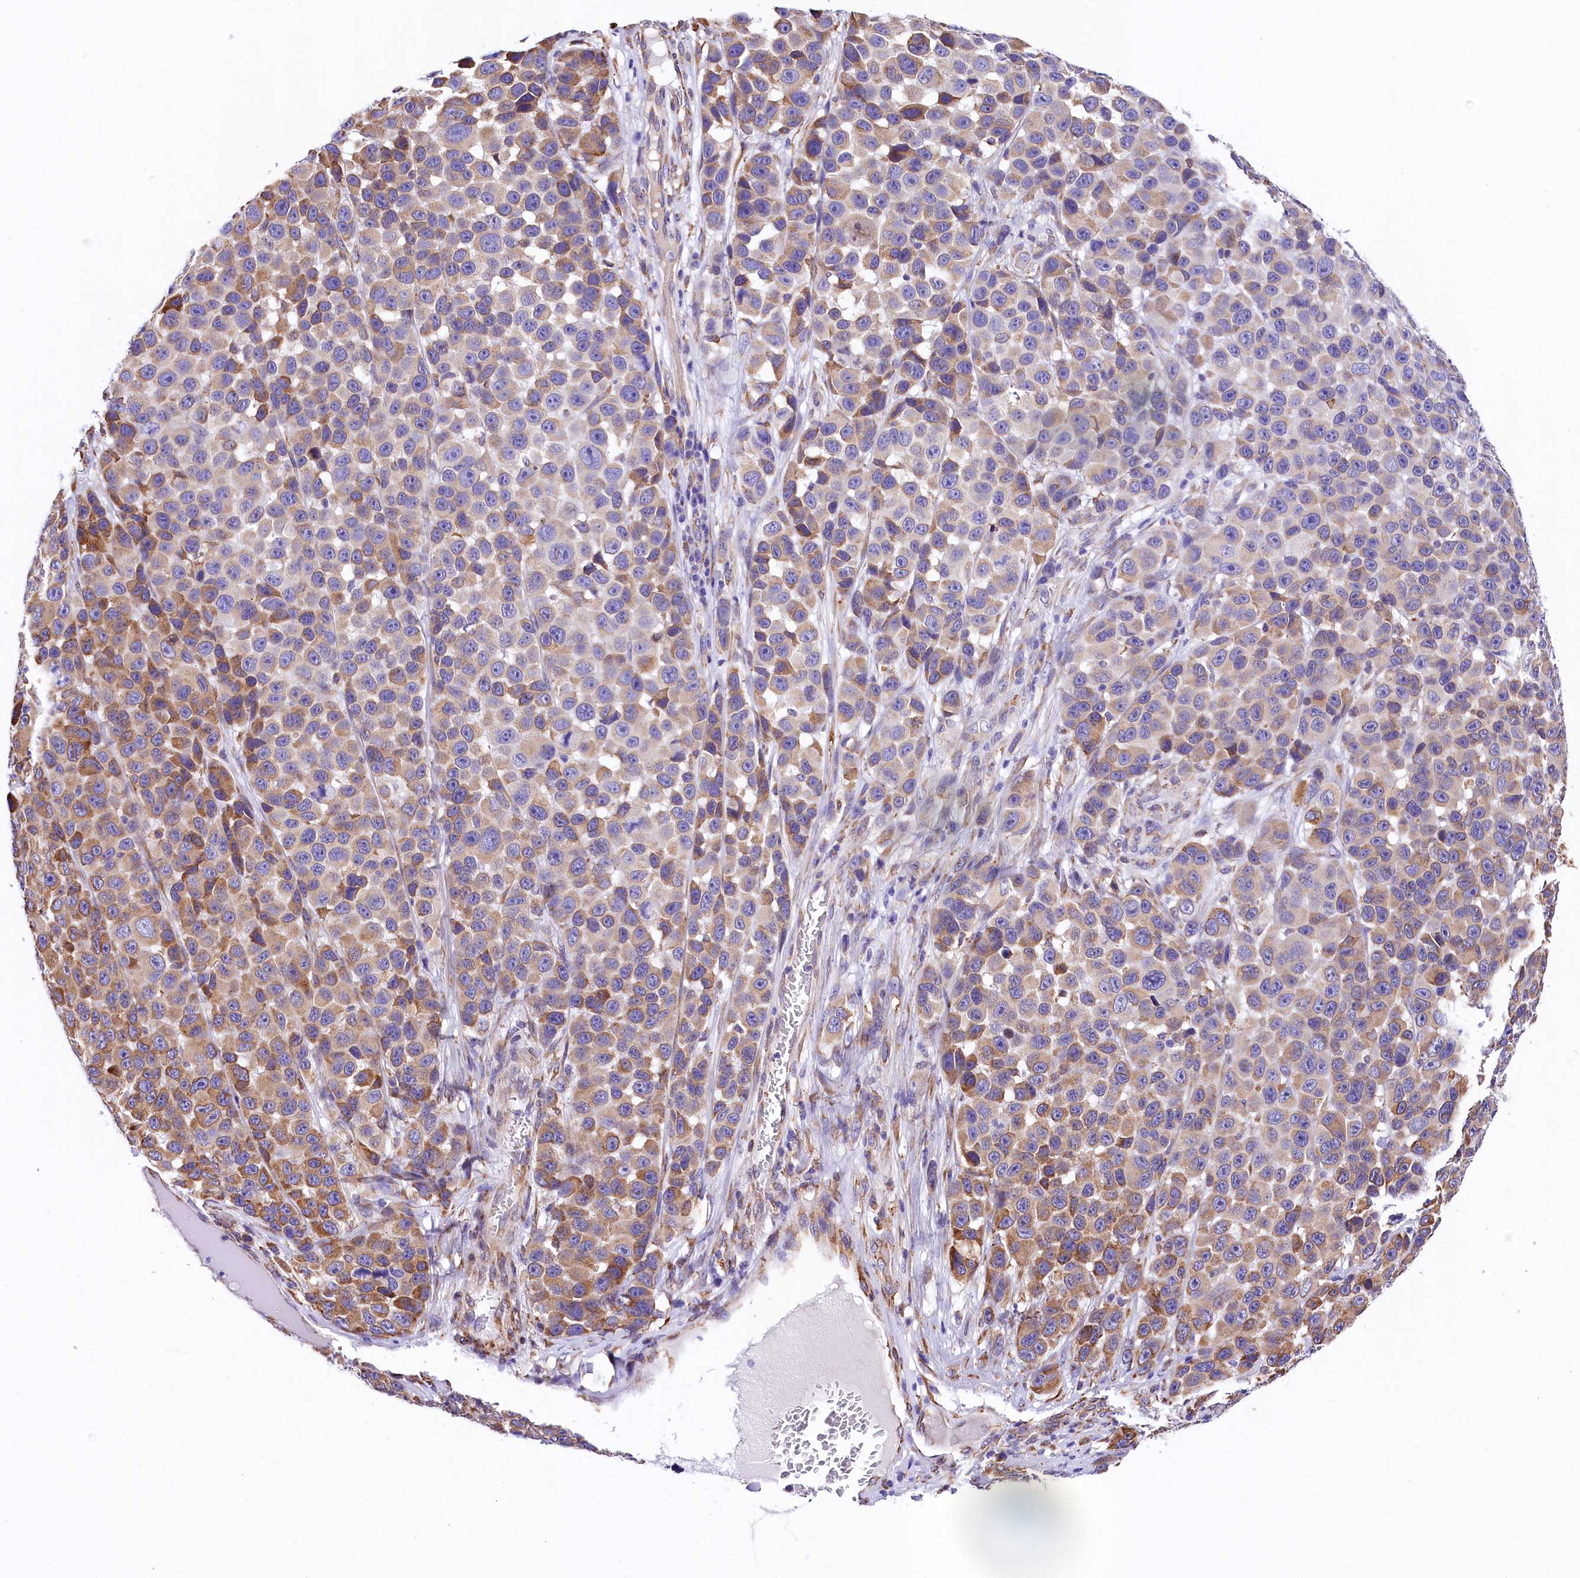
{"staining": {"intensity": "moderate", "quantity": "25%-75%", "location": "cytoplasmic/membranous"}, "tissue": "melanoma", "cell_type": "Tumor cells", "image_type": "cancer", "snomed": [{"axis": "morphology", "description": "Malignant melanoma, NOS"}, {"axis": "topography", "description": "Skin"}], "caption": "Brown immunohistochemical staining in human malignant melanoma demonstrates moderate cytoplasmic/membranous positivity in about 25%-75% of tumor cells.", "gene": "ITGA1", "patient": {"sex": "male", "age": 53}}